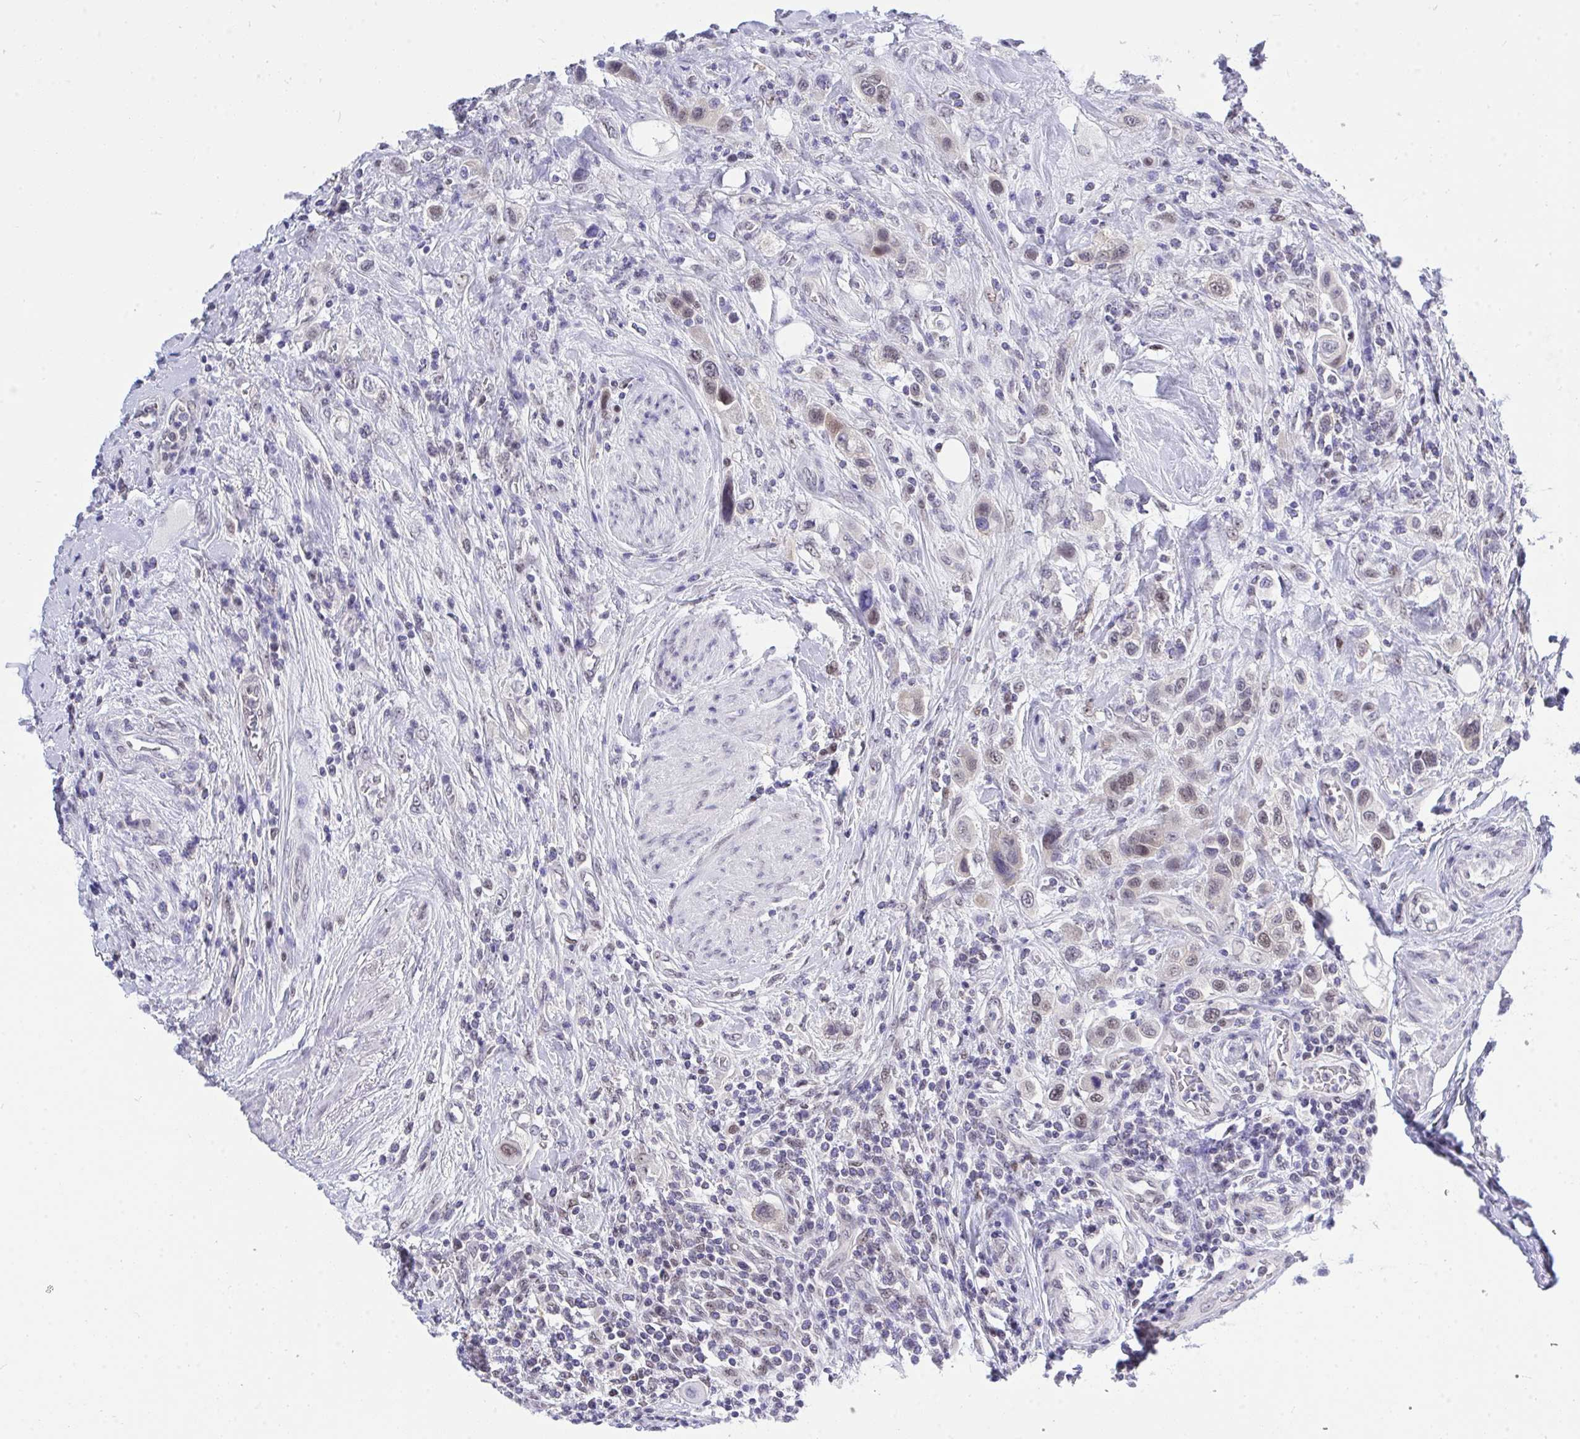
{"staining": {"intensity": "weak", "quantity": ">75%", "location": "nuclear"}, "tissue": "urothelial cancer", "cell_type": "Tumor cells", "image_type": "cancer", "snomed": [{"axis": "morphology", "description": "Urothelial carcinoma, High grade"}, {"axis": "topography", "description": "Urinary bladder"}], "caption": "DAB immunohistochemical staining of human urothelial carcinoma (high-grade) reveals weak nuclear protein expression in approximately >75% of tumor cells.", "gene": "THOP1", "patient": {"sex": "male", "age": 50}}